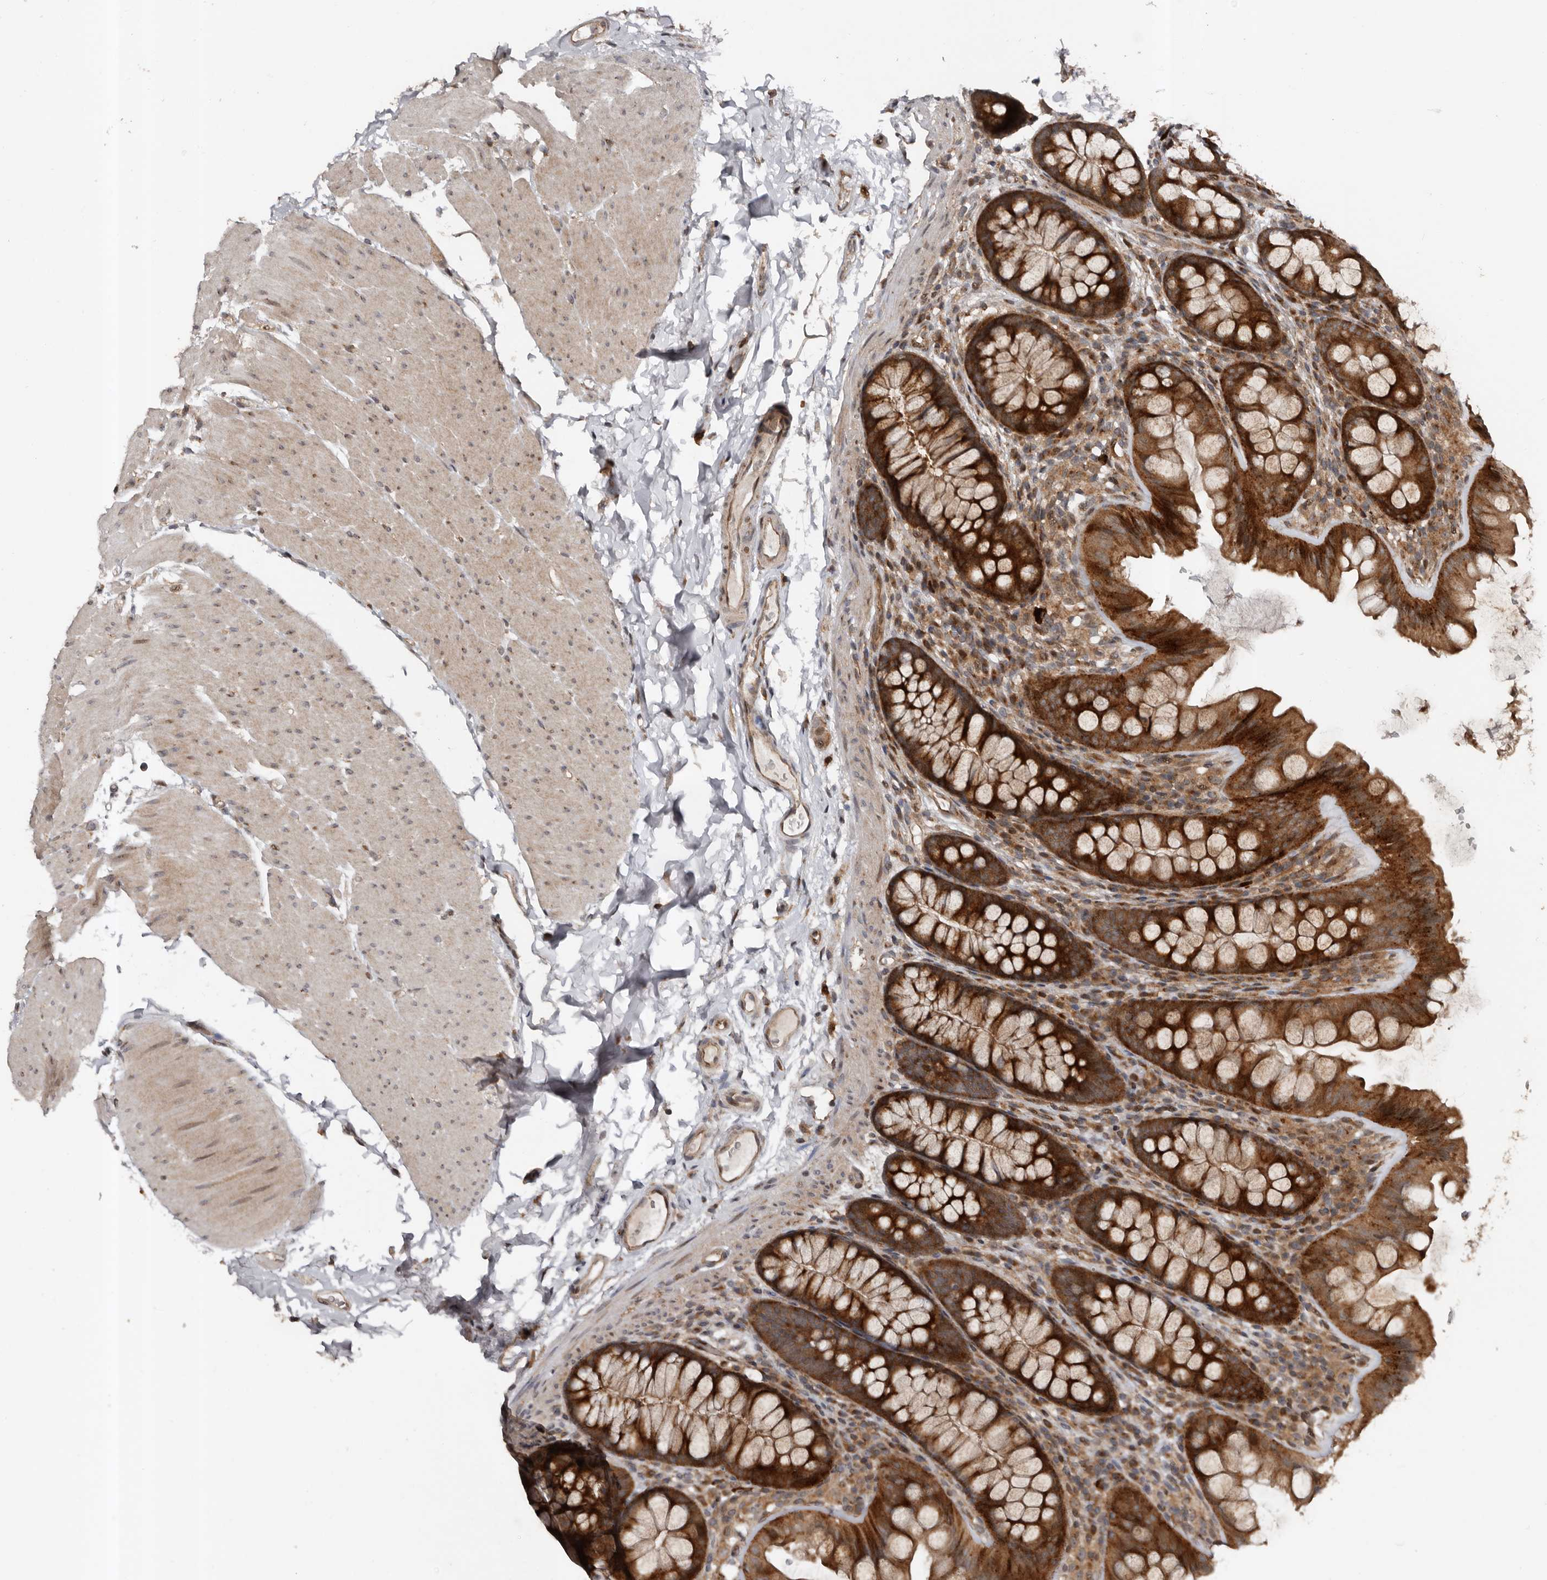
{"staining": {"intensity": "moderate", "quantity": ">75%", "location": "cytoplasmic/membranous,nuclear"}, "tissue": "colon", "cell_type": "Endothelial cells", "image_type": "normal", "snomed": [{"axis": "morphology", "description": "Normal tissue, NOS"}, {"axis": "topography", "description": "Colon"}], "caption": "This photomicrograph demonstrates immunohistochemistry staining of unremarkable human colon, with medium moderate cytoplasmic/membranous,nuclear expression in about >75% of endothelial cells.", "gene": "CCDC190", "patient": {"sex": "female", "age": 62}}